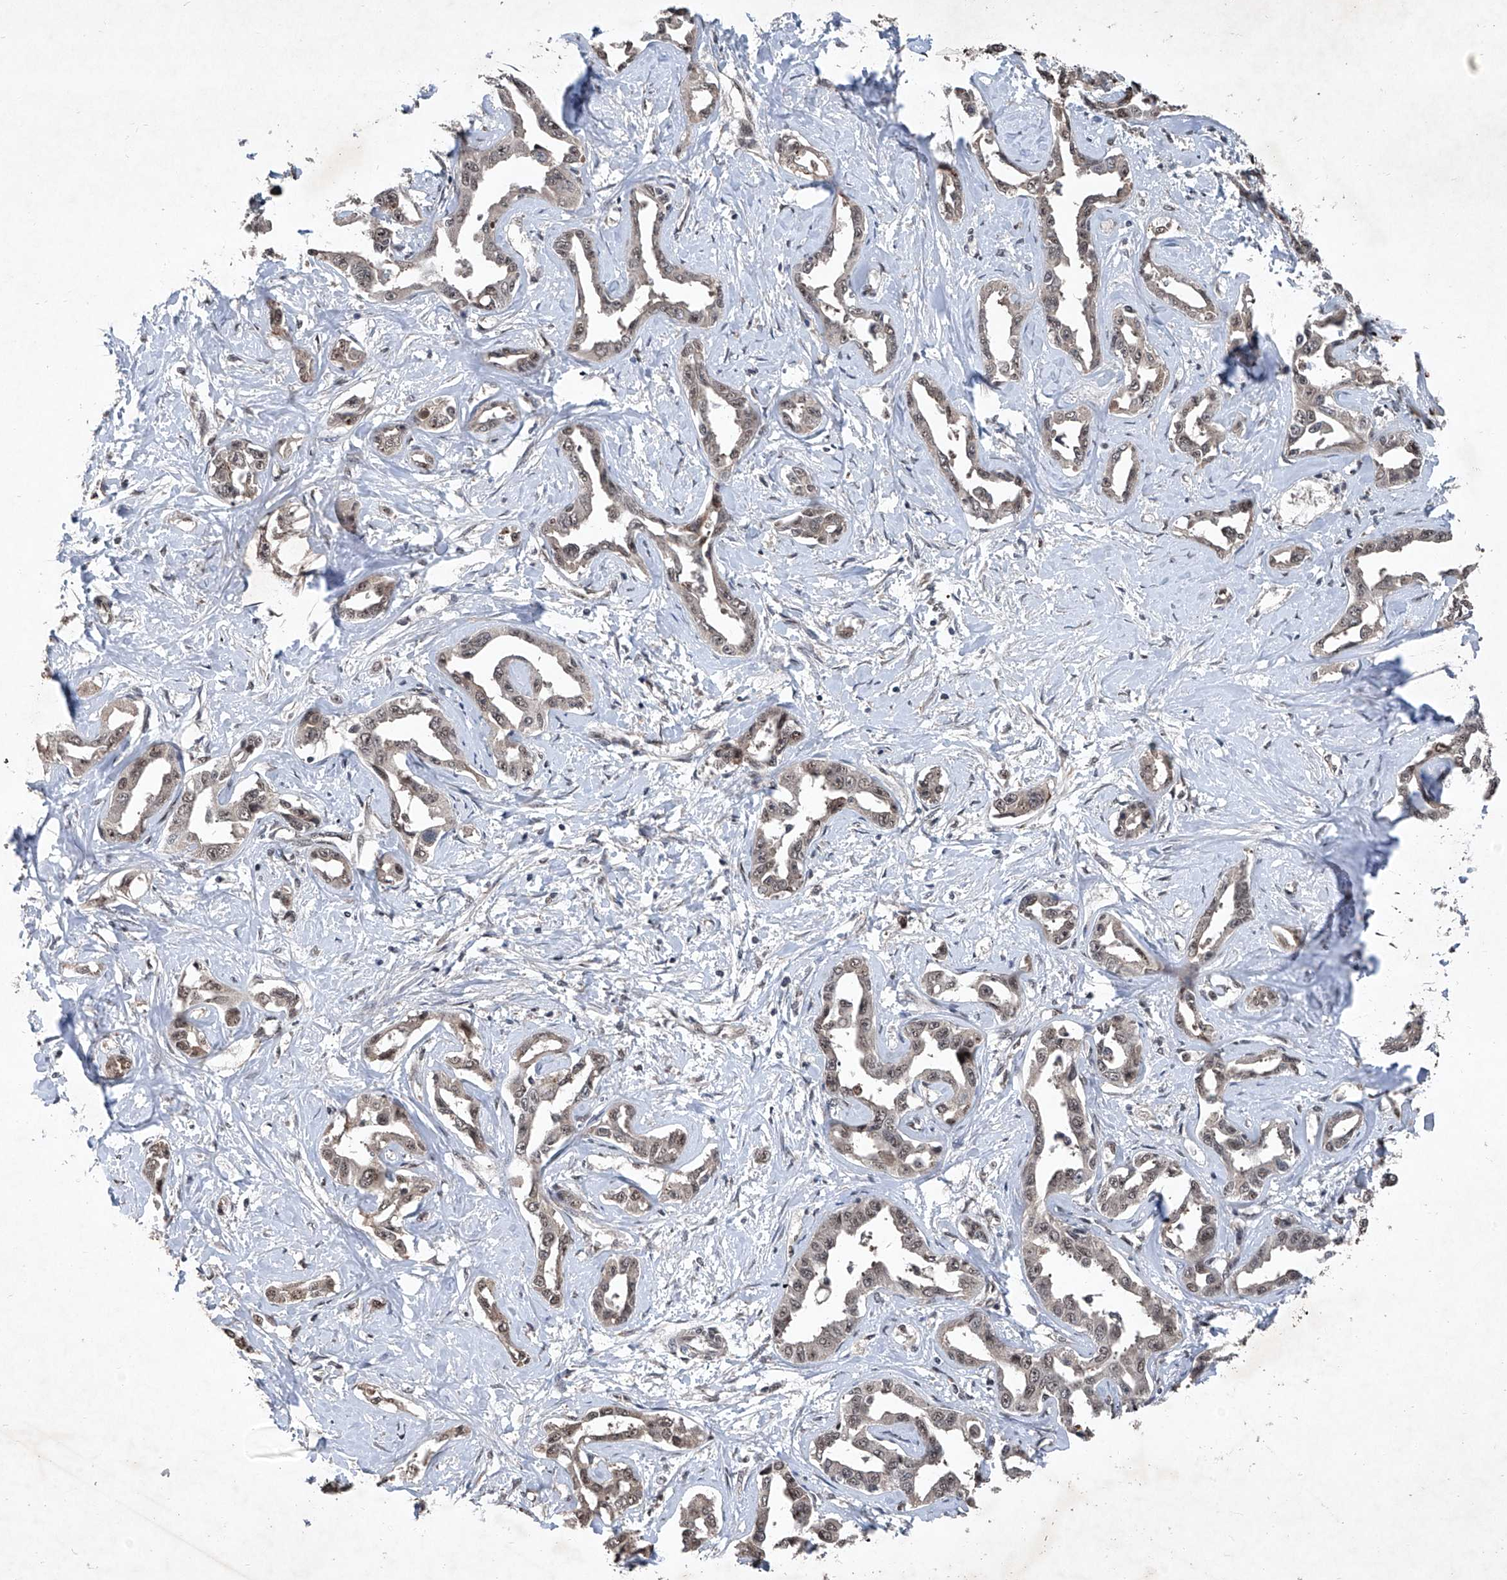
{"staining": {"intensity": "weak", "quantity": ">75%", "location": "nuclear"}, "tissue": "liver cancer", "cell_type": "Tumor cells", "image_type": "cancer", "snomed": [{"axis": "morphology", "description": "Cholangiocarcinoma"}, {"axis": "topography", "description": "Liver"}], "caption": "Weak nuclear positivity is identified in about >75% of tumor cells in liver cholangiocarcinoma.", "gene": "DDX39B", "patient": {"sex": "male", "age": 59}}